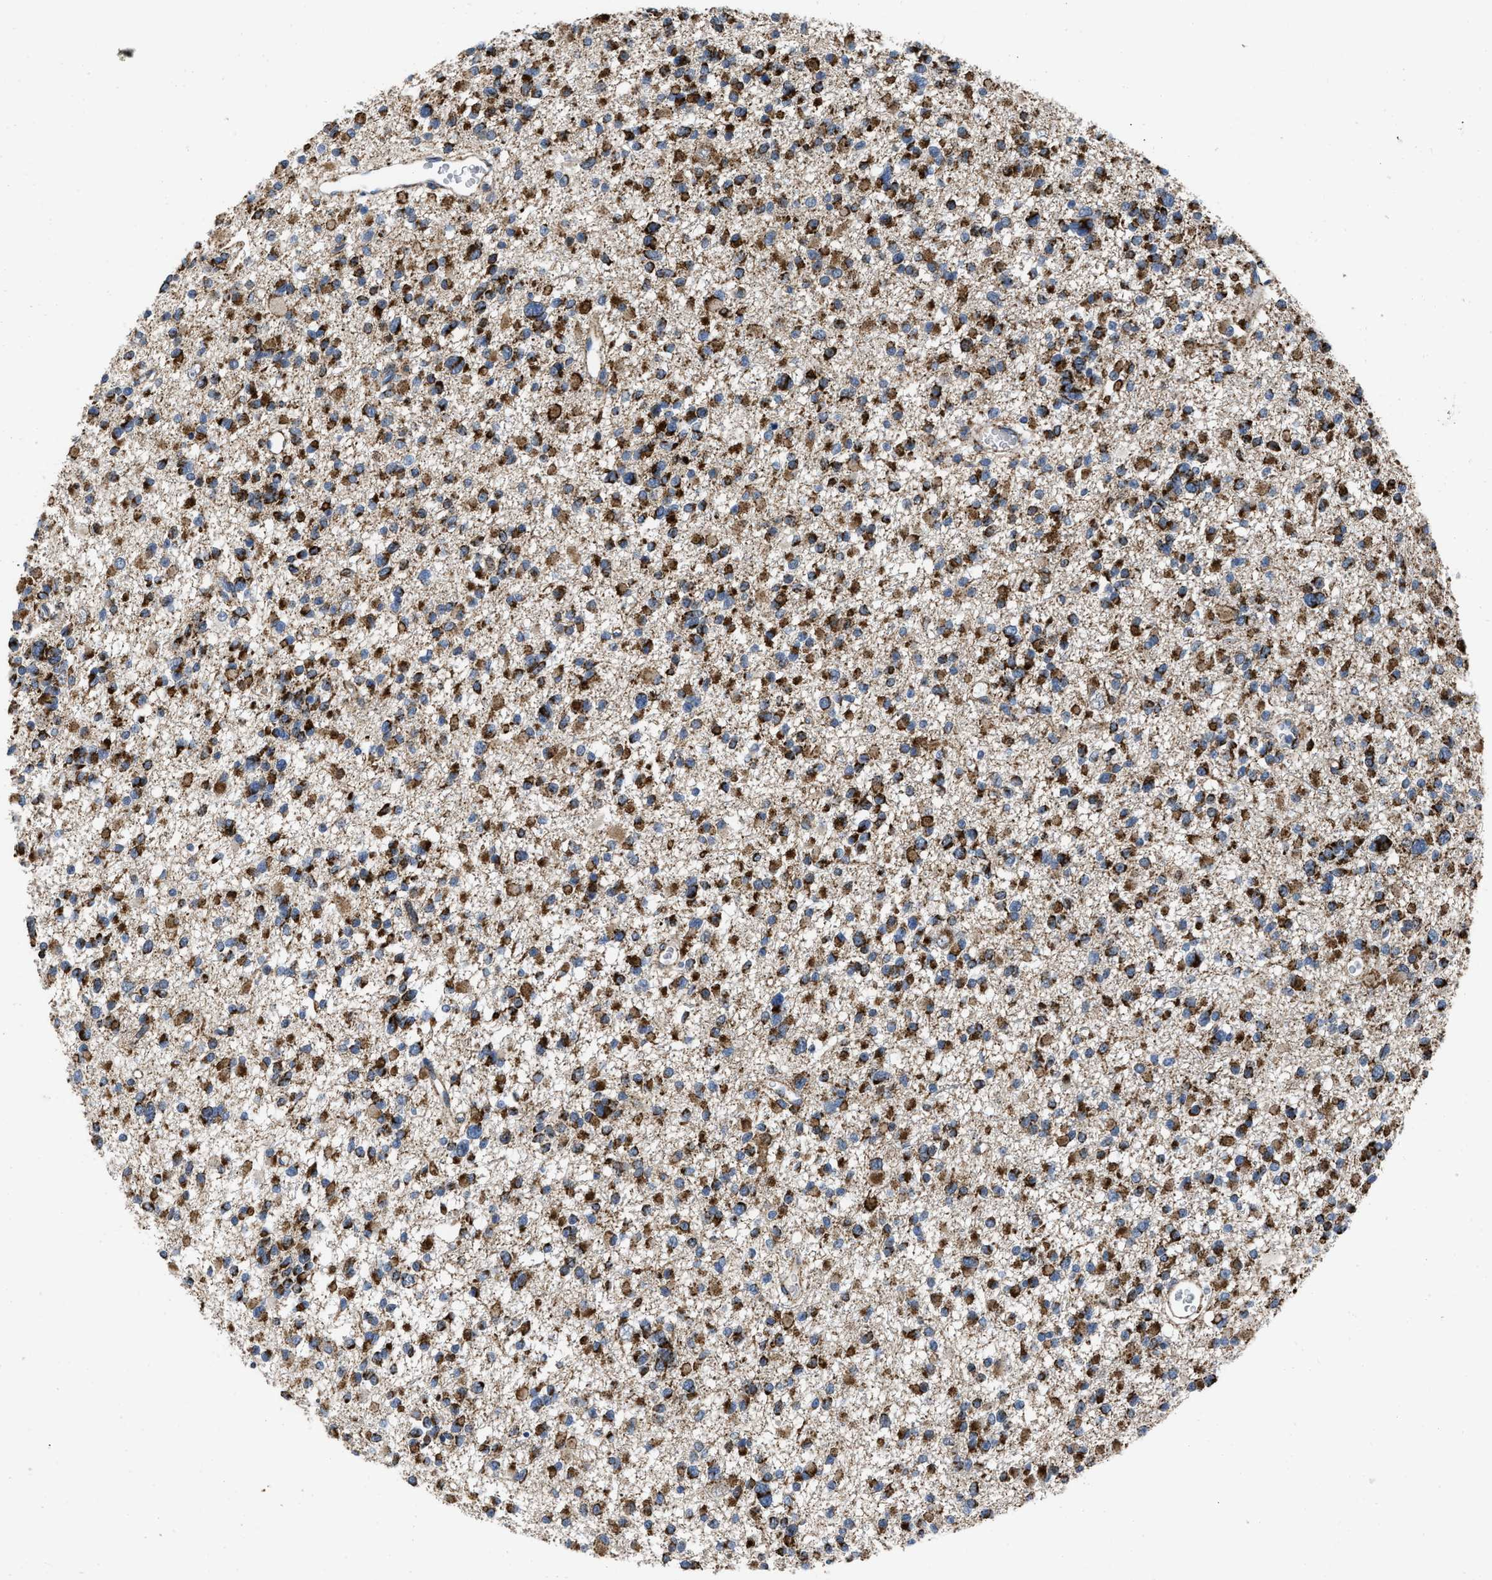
{"staining": {"intensity": "strong", "quantity": ">75%", "location": "cytoplasmic/membranous"}, "tissue": "glioma", "cell_type": "Tumor cells", "image_type": "cancer", "snomed": [{"axis": "morphology", "description": "Glioma, malignant, Low grade"}, {"axis": "topography", "description": "Brain"}], "caption": "Glioma stained with a brown dye displays strong cytoplasmic/membranous positive staining in about >75% of tumor cells.", "gene": "AKAP1", "patient": {"sex": "female", "age": 22}}